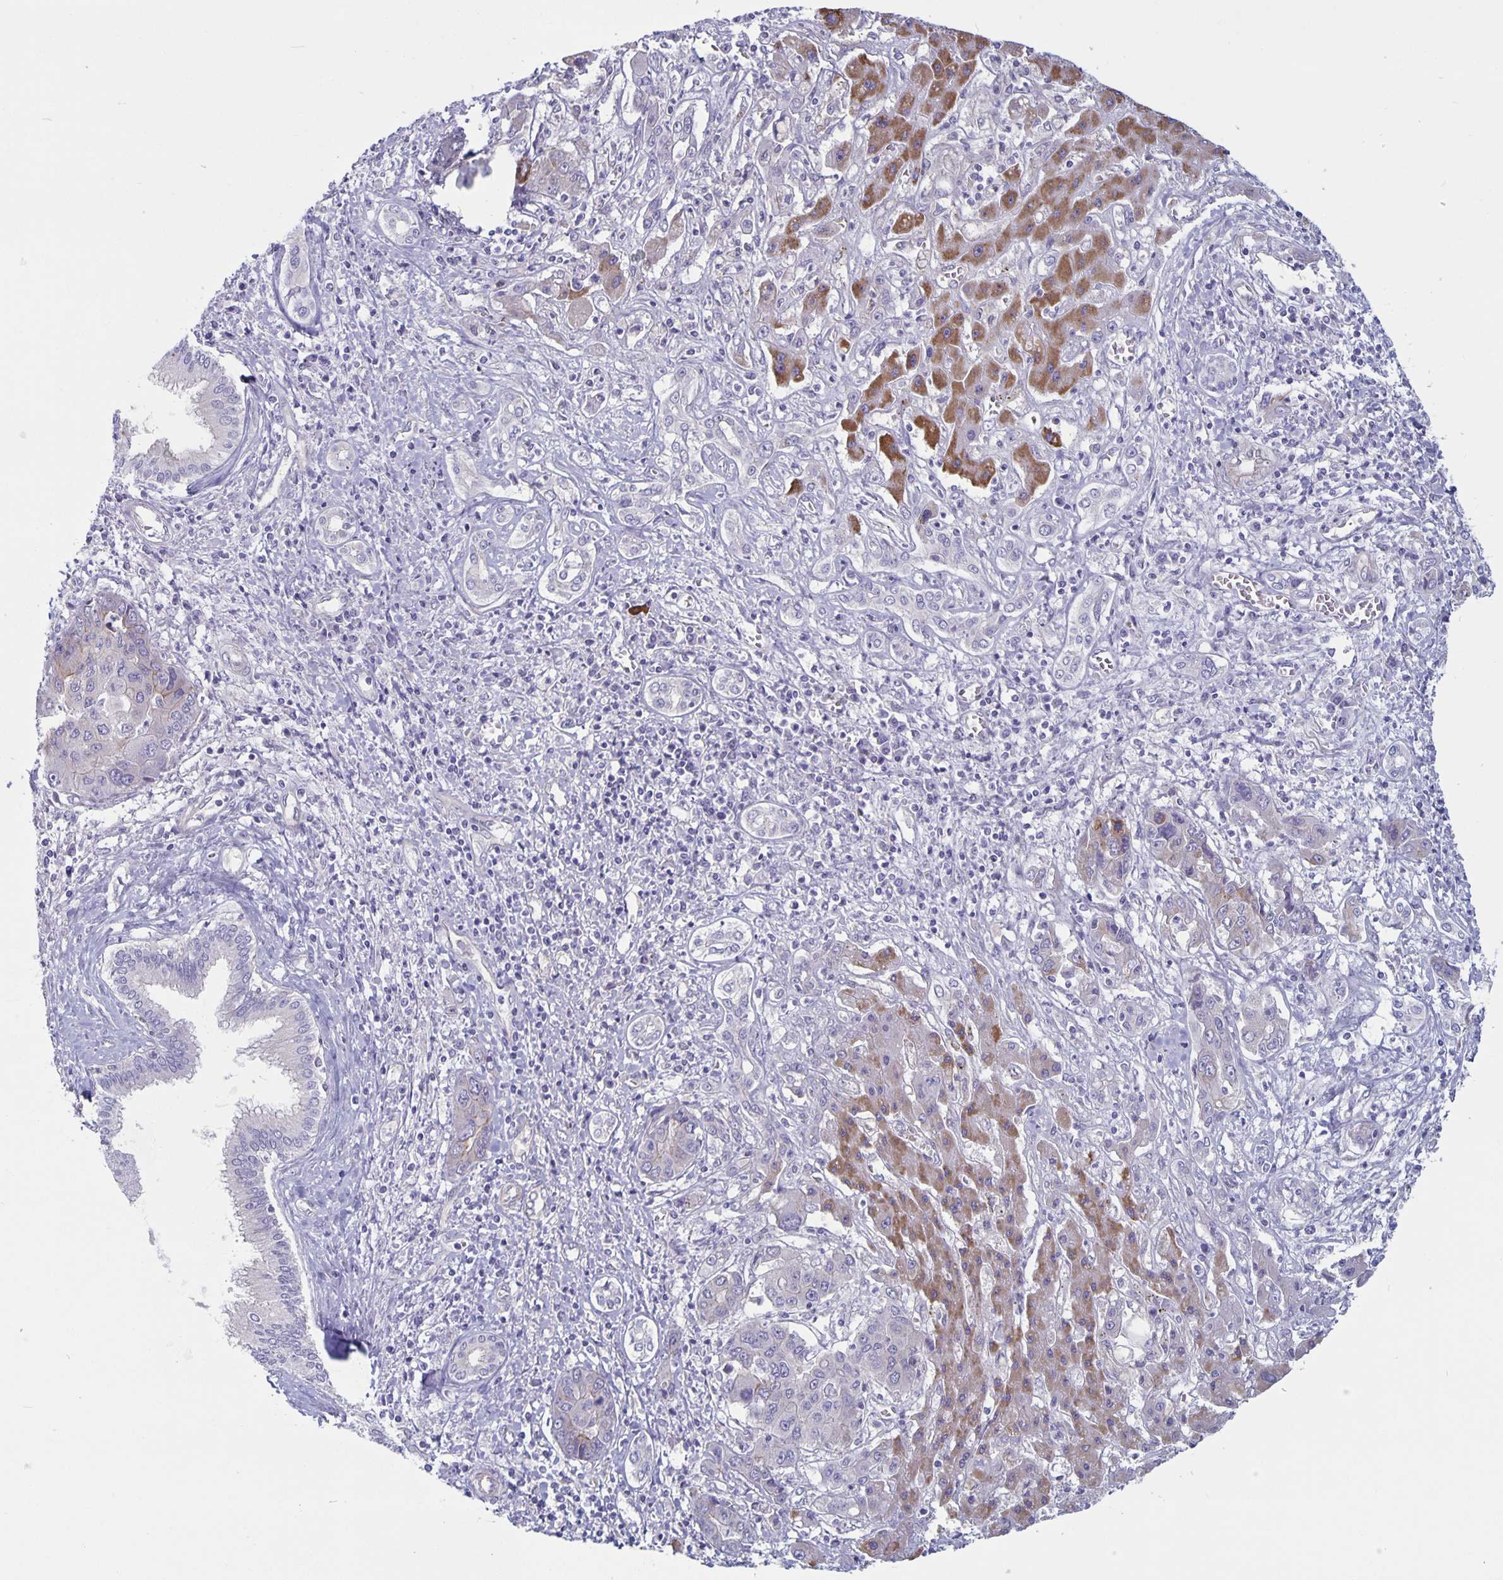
{"staining": {"intensity": "negative", "quantity": "none", "location": "none"}, "tissue": "liver cancer", "cell_type": "Tumor cells", "image_type": "cancer", "snomed": [{"axis": "morphology", "description": "Cholangiocarcinoma"}, {"axis": "topography", "description": "Liver"}], "caption": "Micrograph shows no significant protein expression in tumor cells of liver cancer.", "gene": "PLCB3", "patient": {"sex": "male", "age": 67}}